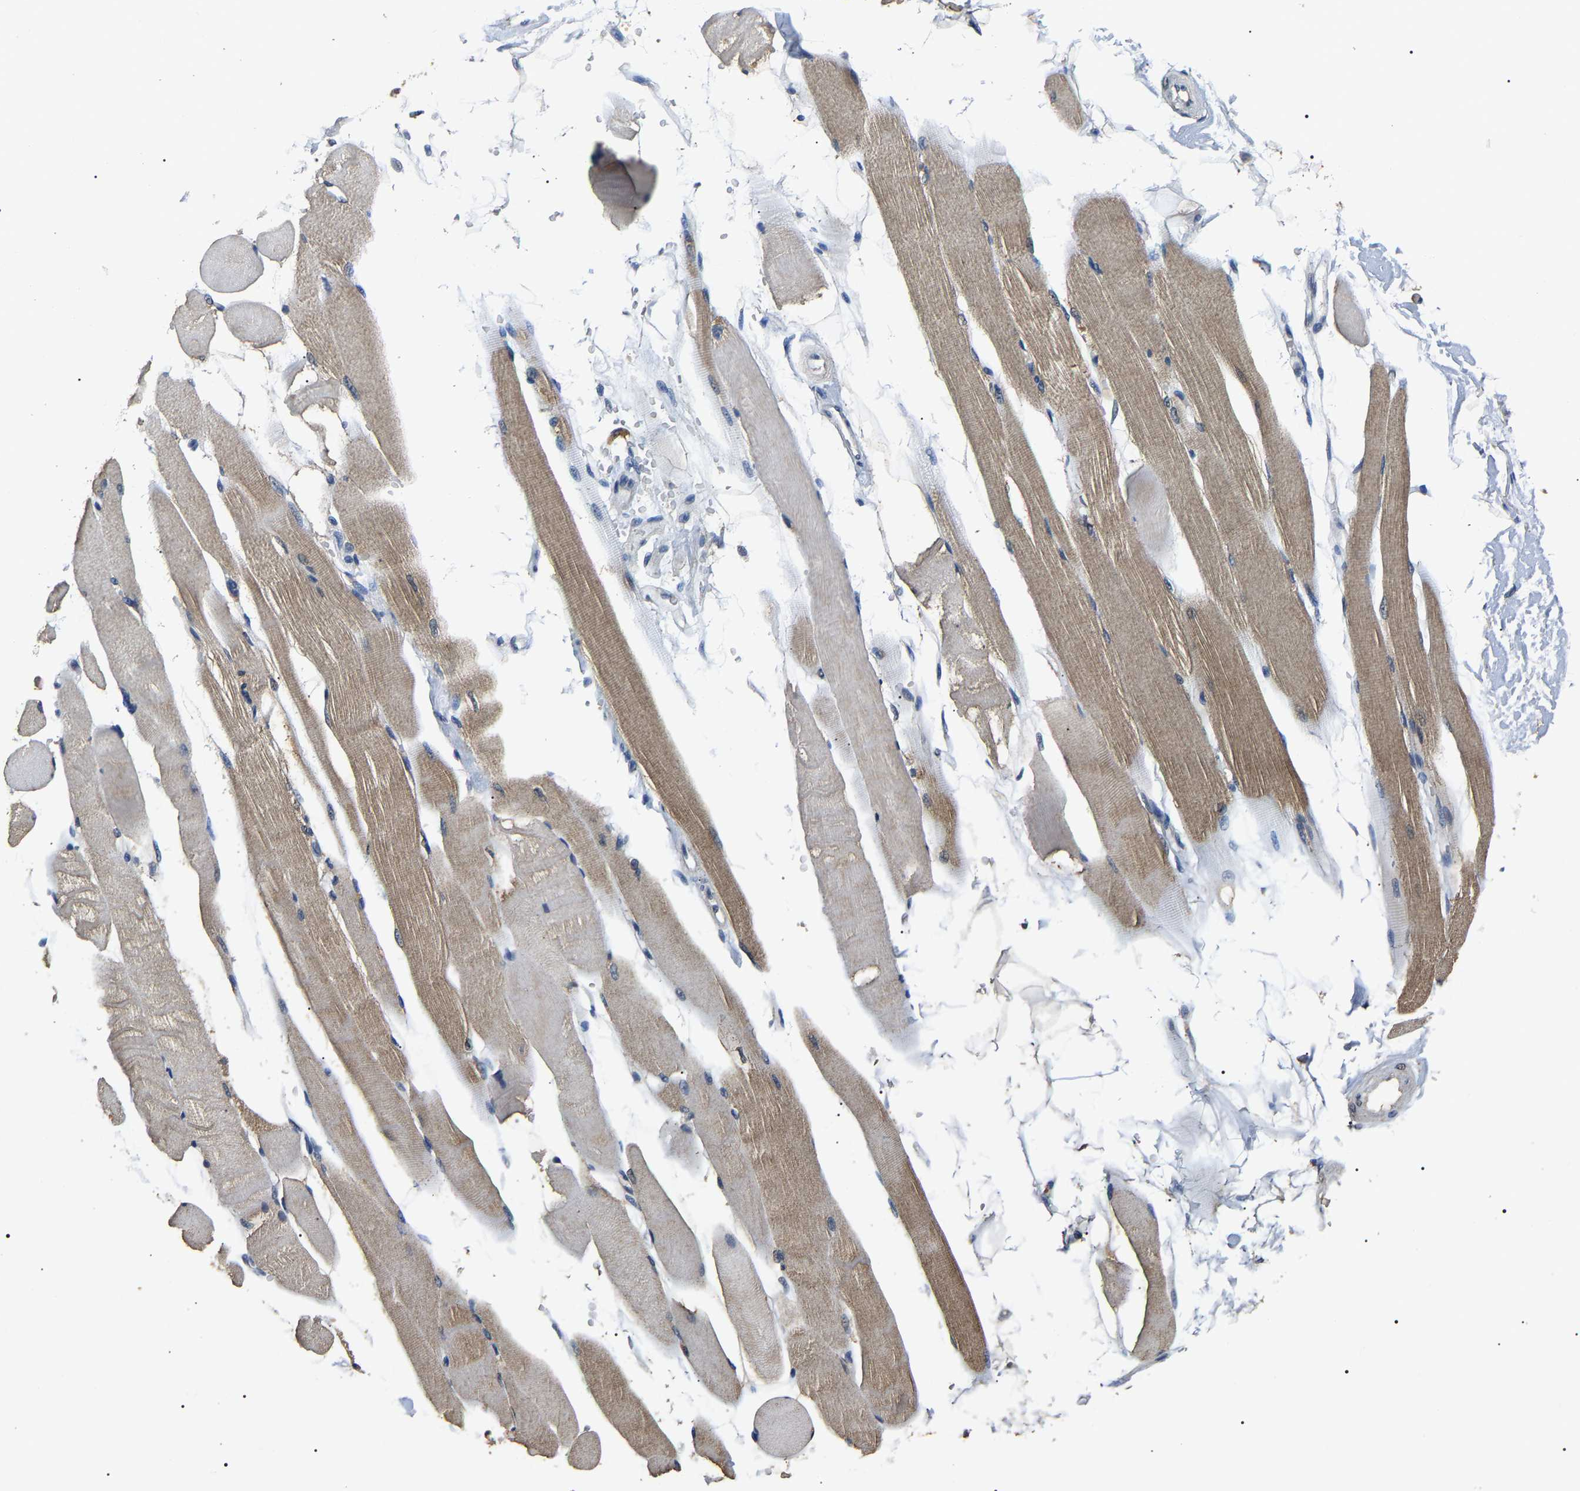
{"staining": {"intensity": "weak", "quantity": ">75%", "location": "cytoplasmic/membranous"}, "tissue": "skeletal muscle", "cell_type": "Myocytes", "image_type": "normal", "snomed": [{"axis": "morphology", "description": "Normal tissue, NOS"}, {"axis": "topography", "description": "Skeletal muscle"}, {"axis": "topography", "description": "Peripheral nerve tissue"}], "caption": "DAB (3,3'-diaminobenzidine) immunohistochemical staining of unremarkable skeletal muscle reveals weak cytoplasmic/membranous protein expression in approximately >75% of myocytes. The staining was performed using DAB, with brown indicating positive protein expression. Nuclei are stained blue with hematoxylin.", "gene": "PSMD8", "patient": {"sex": "female", "age": 84}}